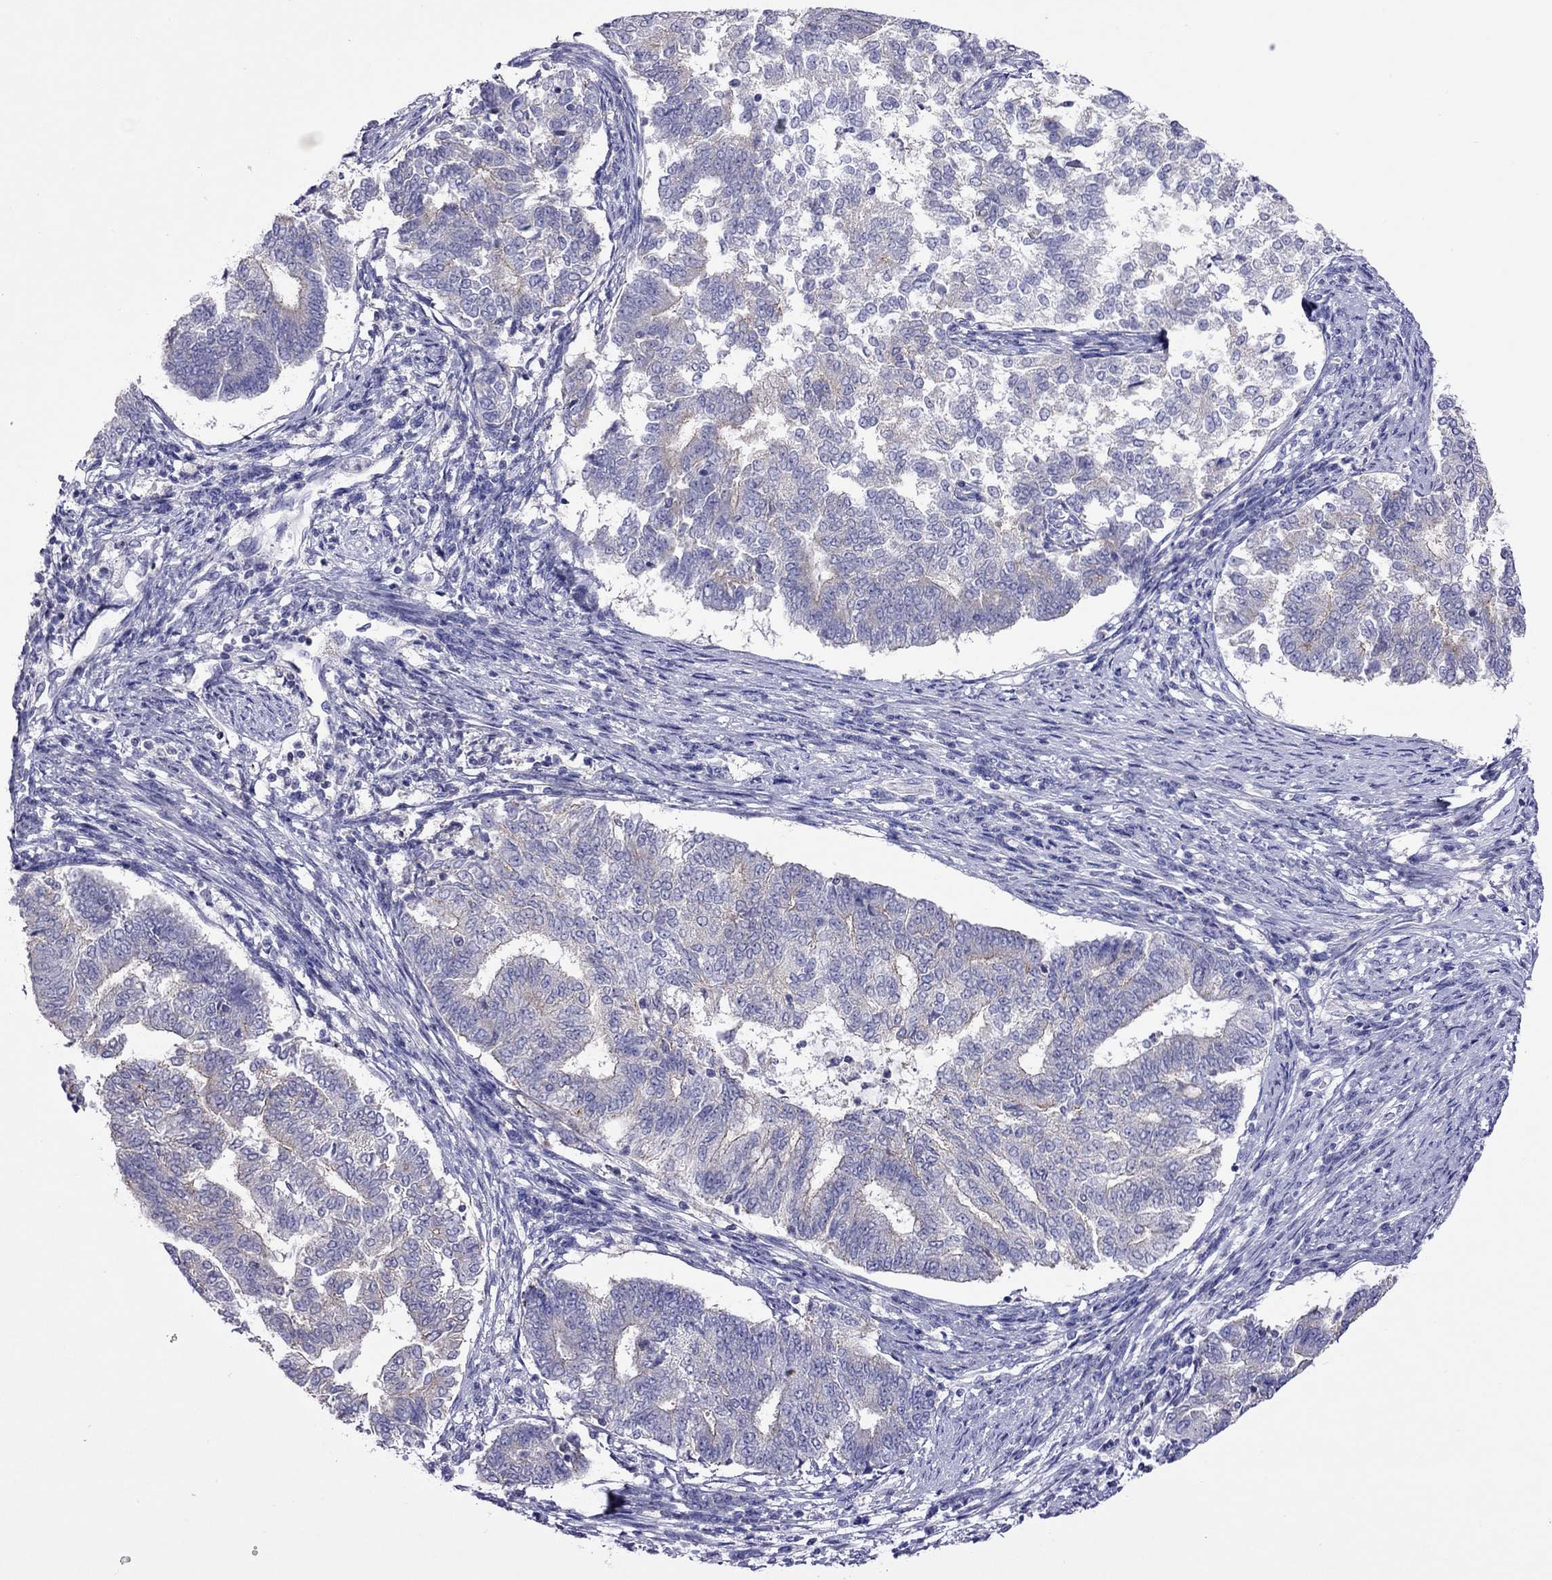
{"staining": {"intensity": "negative", "quantity": "none", "location": "none"}, "tissue": "endometrial cancer", "cell_type": "Tumor cells", "image_type": "cancer", "snomed": [{"axis": "morphology", "description": "Adenocarcinoma, NOS"}, {"axis": "topography", "description": "Endometrium"}], "caption": "This is an immunohistochemistry histopathology image of human endometrial adenocarcinoma. There is no expression in tumor cells.", "gene": "MPZ", "patient": {"sex": "female", "age": 65}}